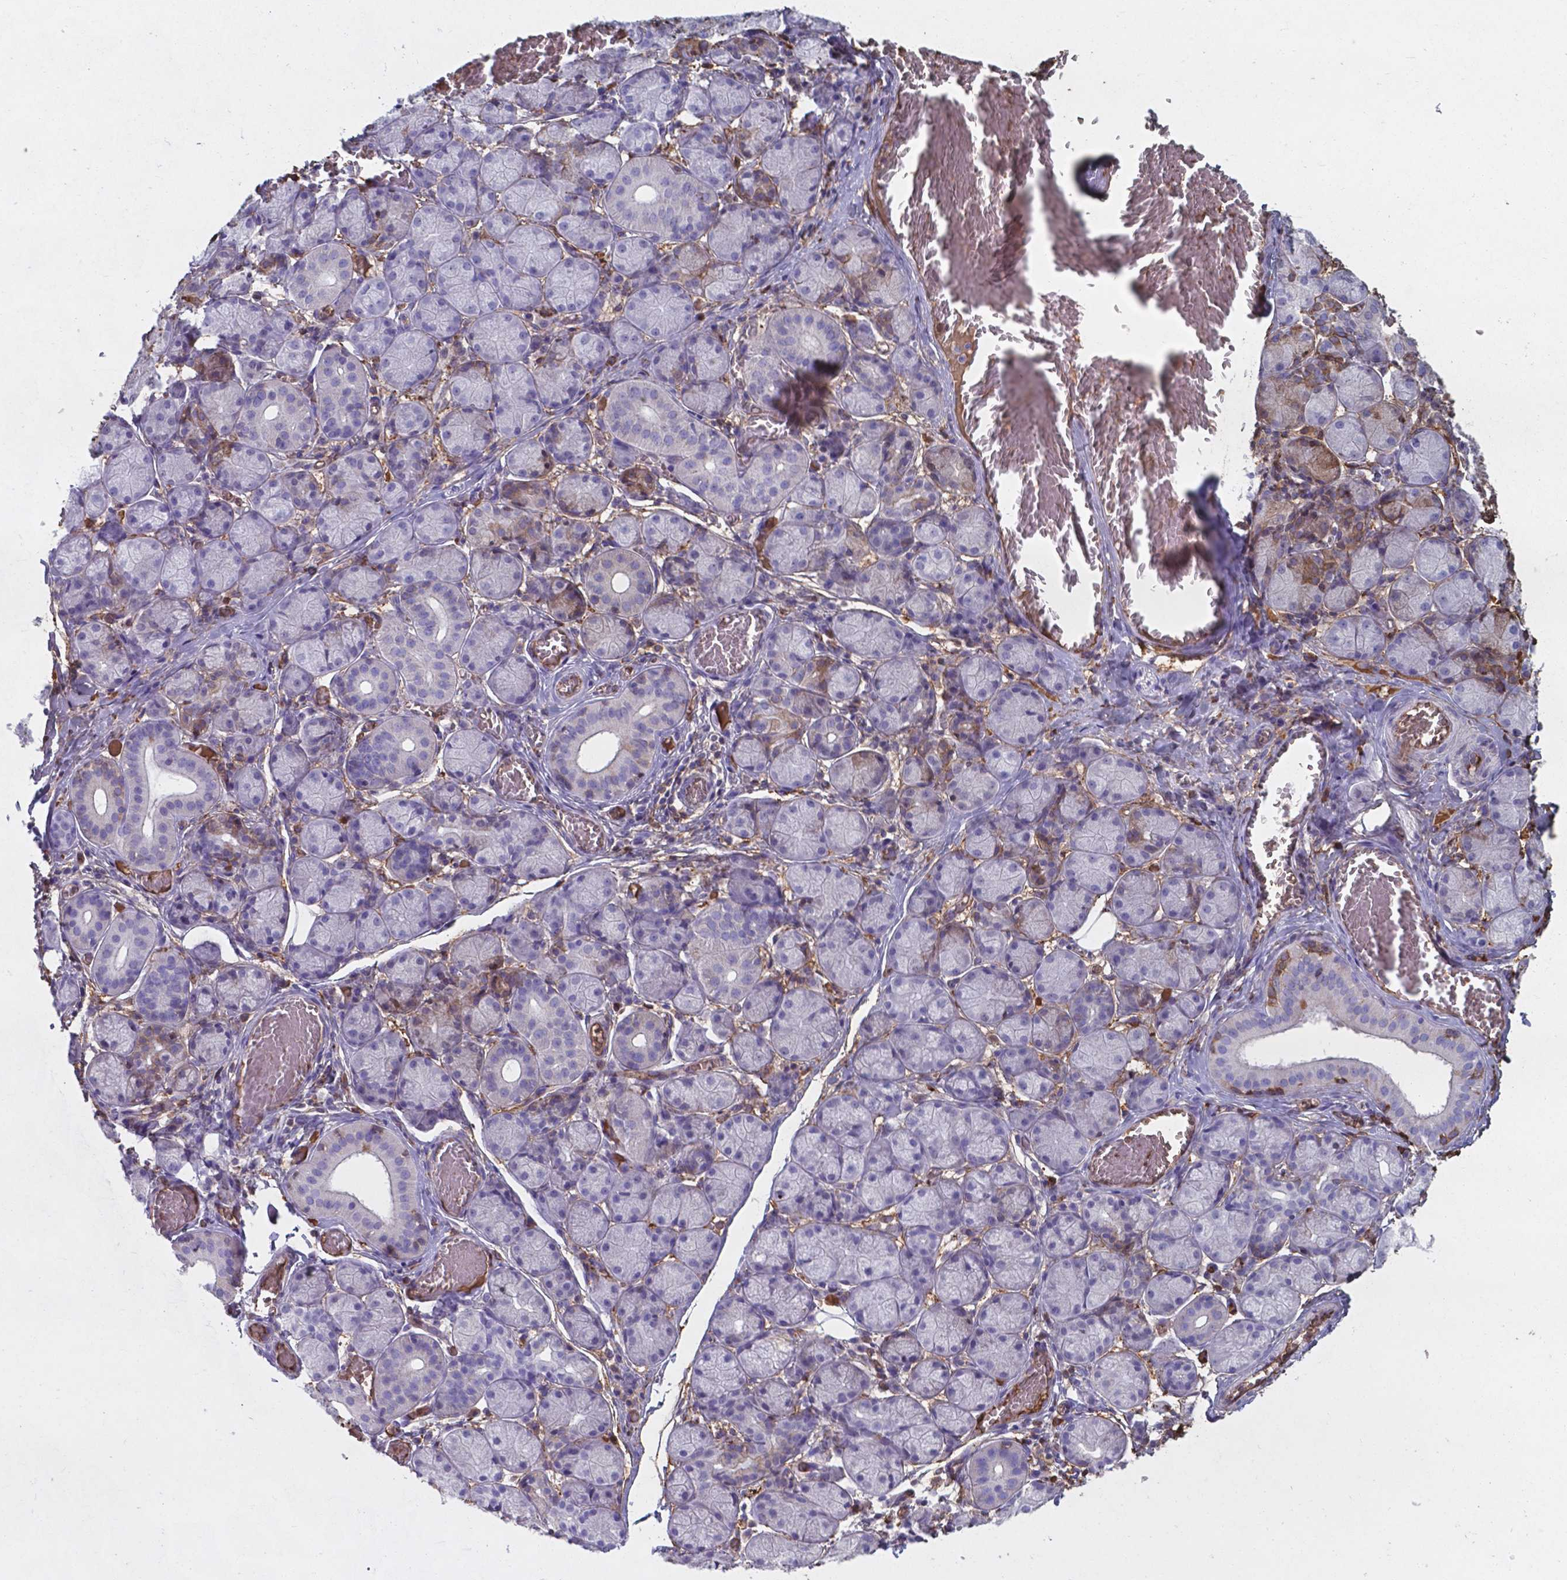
{"staining": {"intensity": "negative", "quantity": "none", "location": "none"}, "tissue": "salivary gland", "cell_type": "Glandular cells", "image_type": "normal", "snomed": [{"axis": "morphology", "description": "Normal tissue, NOS"}, {"axis": "topography", "description": "Salivary gland"}, {"axis": "topography", "description": "Peripheral nerve tissue"}], "caption": "IHC image of normal salivary gland stained for a protein (brown), which demonstrates no positivity in glandular cells.", "gene": "SERPINA1", "patient": {"sex": "female", "age": 24}}